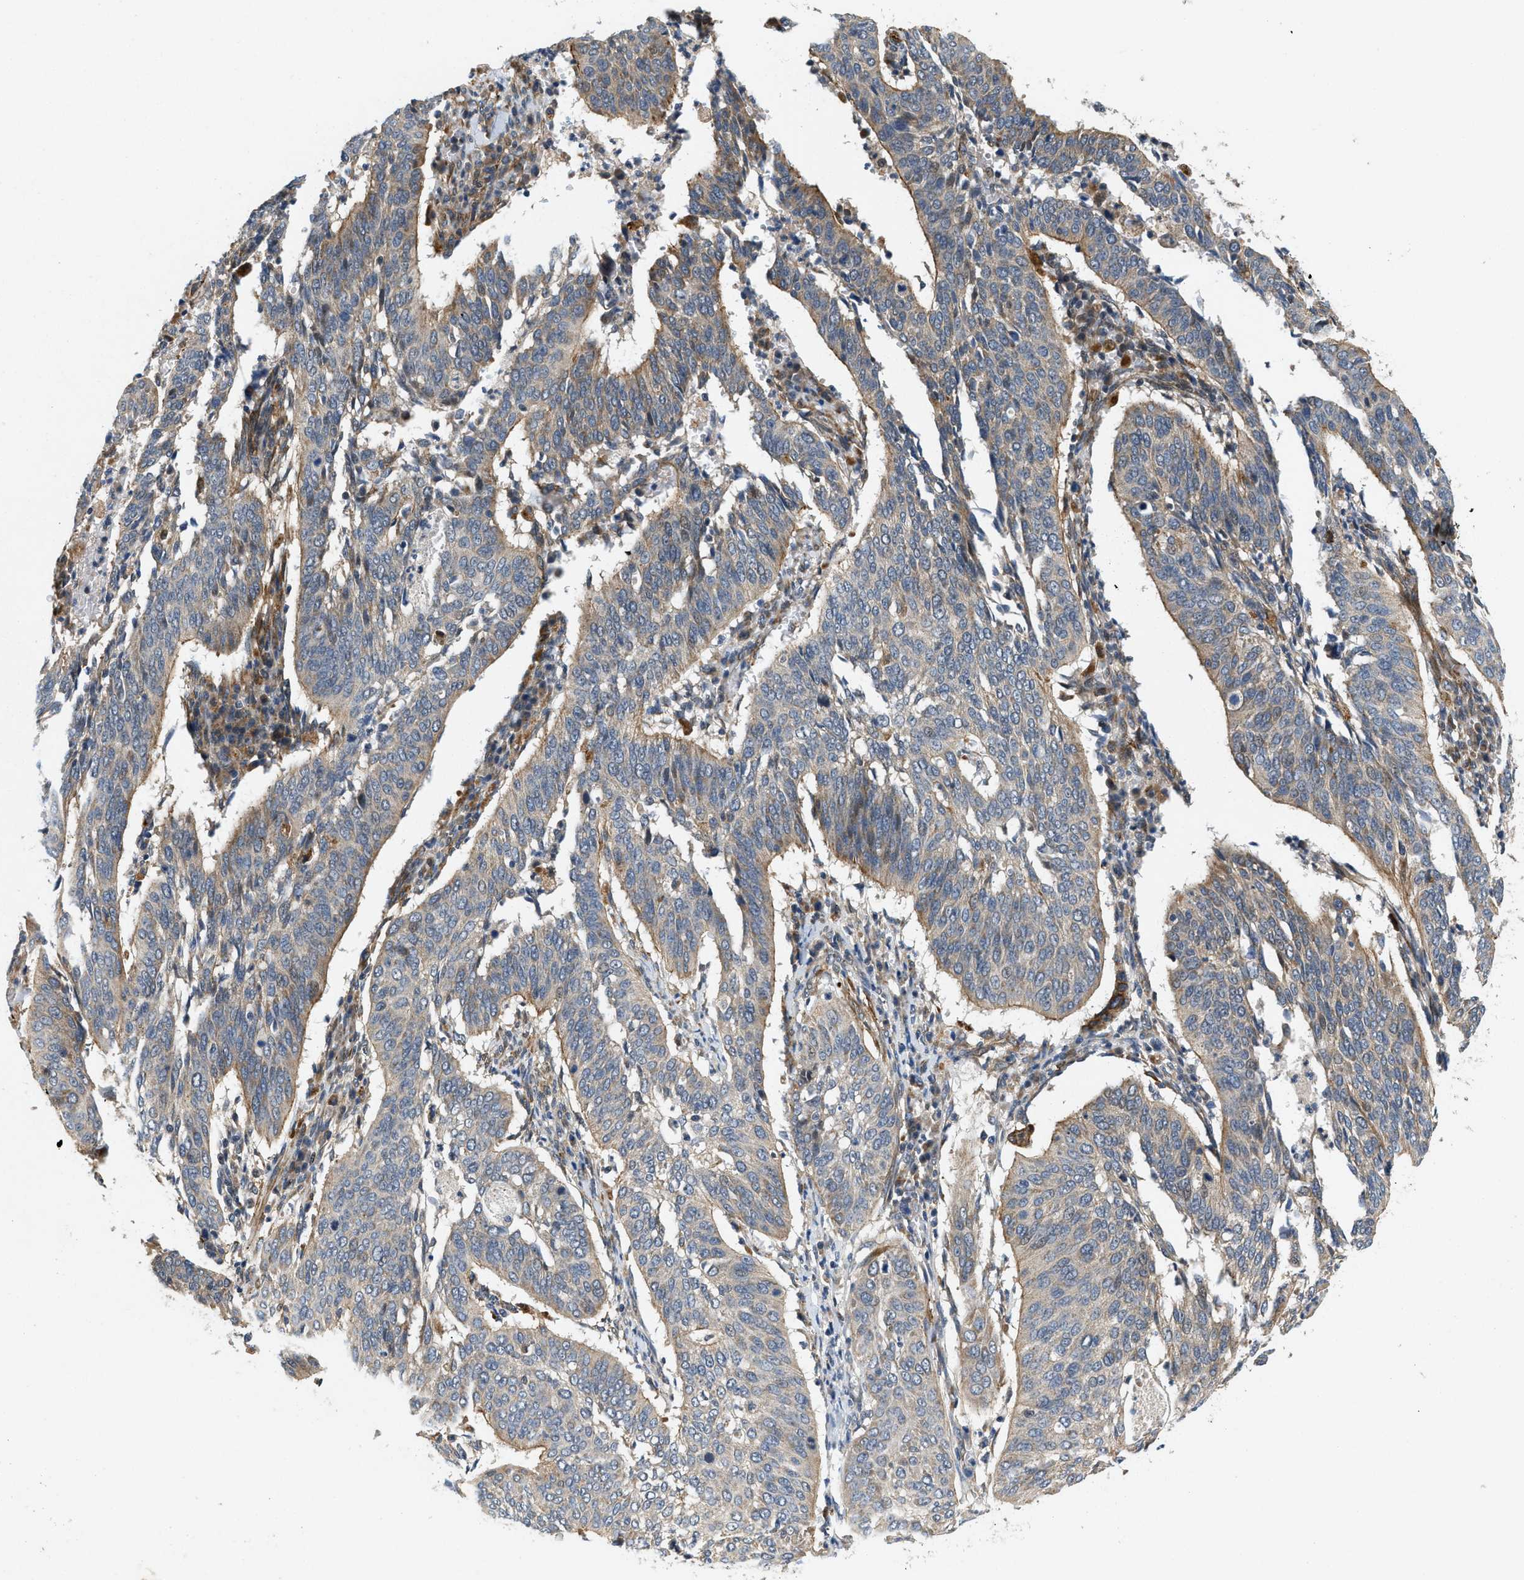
{"staining": {"intensity": "weak", "quantity": ">75%", "location": "cytoplasmic/membranous"}, "tissue": "cervical cancer", "cell_type": "Tumor cells", "image_type": "cancer", "snomed": [{"axis": "morphology", "description": "Normal tissue, NOS"}, {"axis": "morphology", "description": "Squamous cell carcinoma, NOS"}, {"axis": "topography", "description": "Cervix"}], "caption": "Human cervical cancer stained with a brown dye displays weak cytoplasmic/membranous positive positivity in about >75% of tumor cells.", "gene": "ZNF599", "patient": {"sex": "female", "age": 39}}